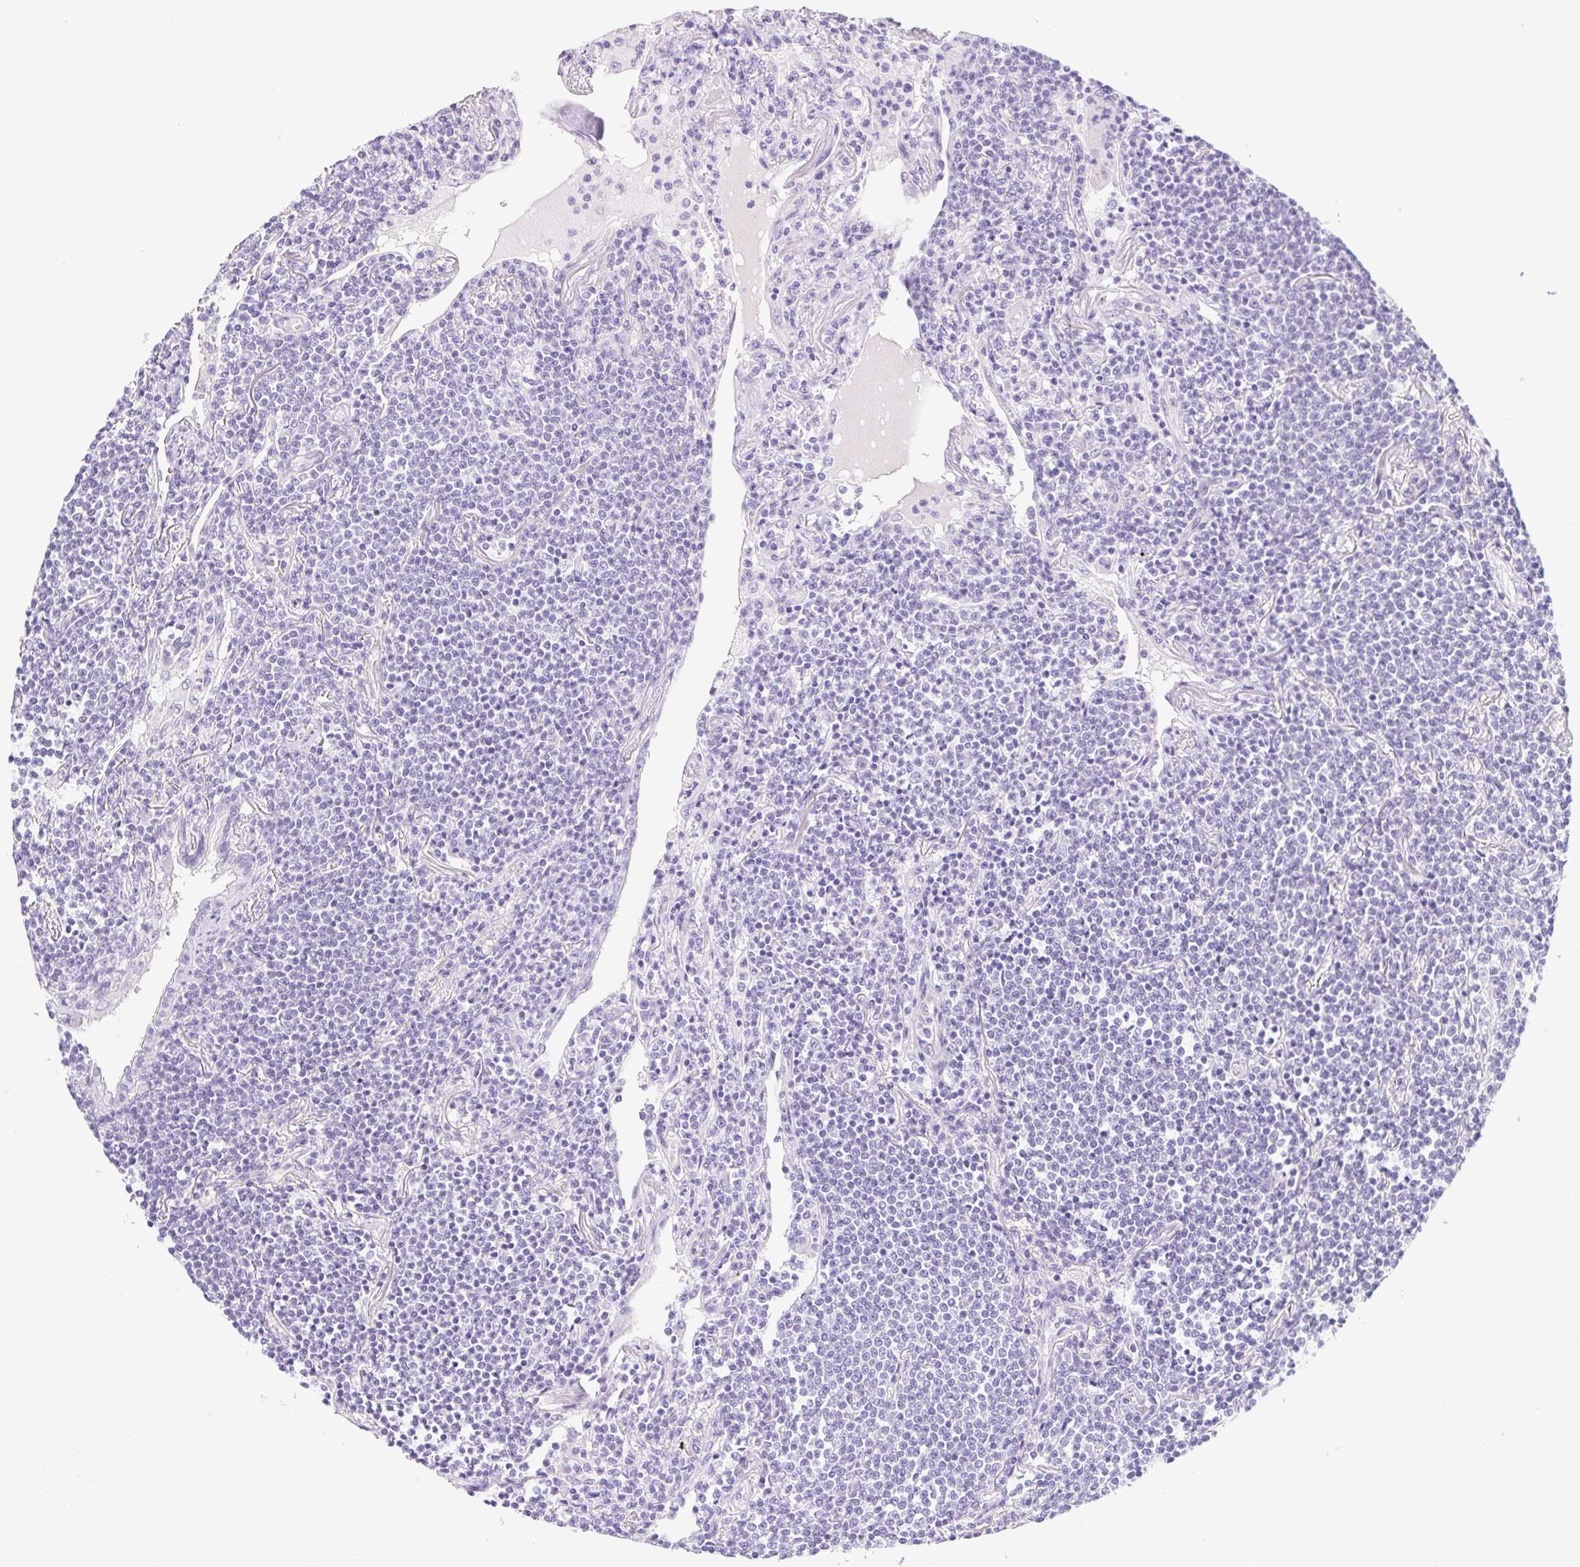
{"staining": {"intensity": "negative", "quantity": "none", "location": "none"}, "tissue": "lymphoma", "cell_type": "Tumor cells", "image_type": "cancer", "snomed": [{"axis": "morphology", "description": "Malignant lymphoma, non-Hodgkin's type, Low grade"}, {"axis": "topography", "description": "Lung"}], "caption": "Tumor cells are negative for brown protein staining in low-grade malignant lymphoma, non-Hodgkin's type.", "gene": "CYP21A2", "patient": {"sex": "female", "age": 71}}